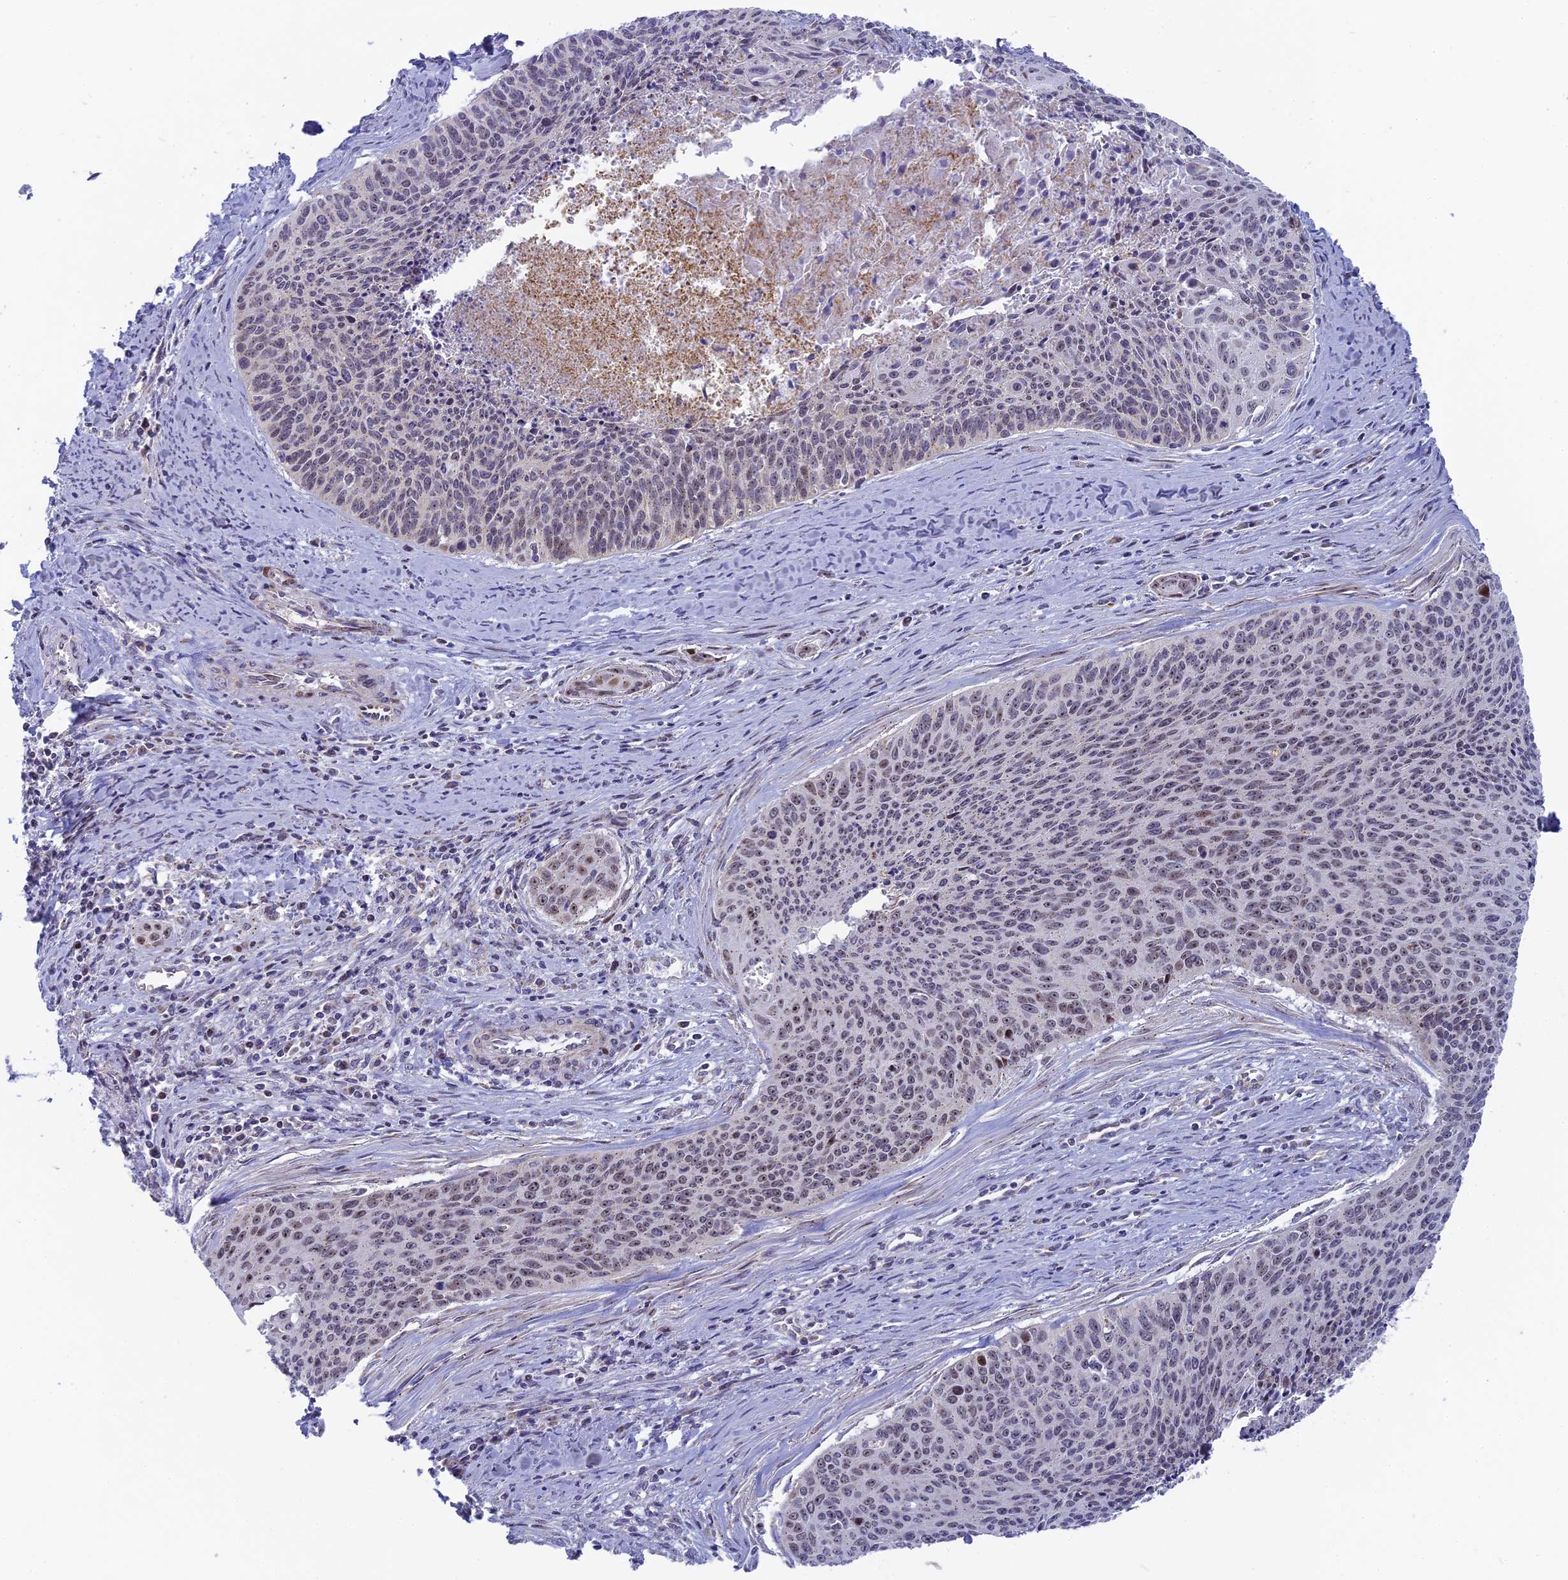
{"staining": {"intensity": "moderate", "quantity": "<25%", "location": "nuclear"}, "tissue": "cervical cancer", "cell_type": "Tumor cells", "image_type": "cancer", "snomed": [{"axis": "morphology", "description": "Squamous cell carcinoma, NOS"}, {"axis": "topography", "description": "Cervix"}], "caption": "This image displays immunohistochemistry staining of human cervical cancer, with low moderate nuclear positivity in approximately <25% of tumor cells.", "gene": "DTWD1", "patient": {"sex": "female", "age": 55}}